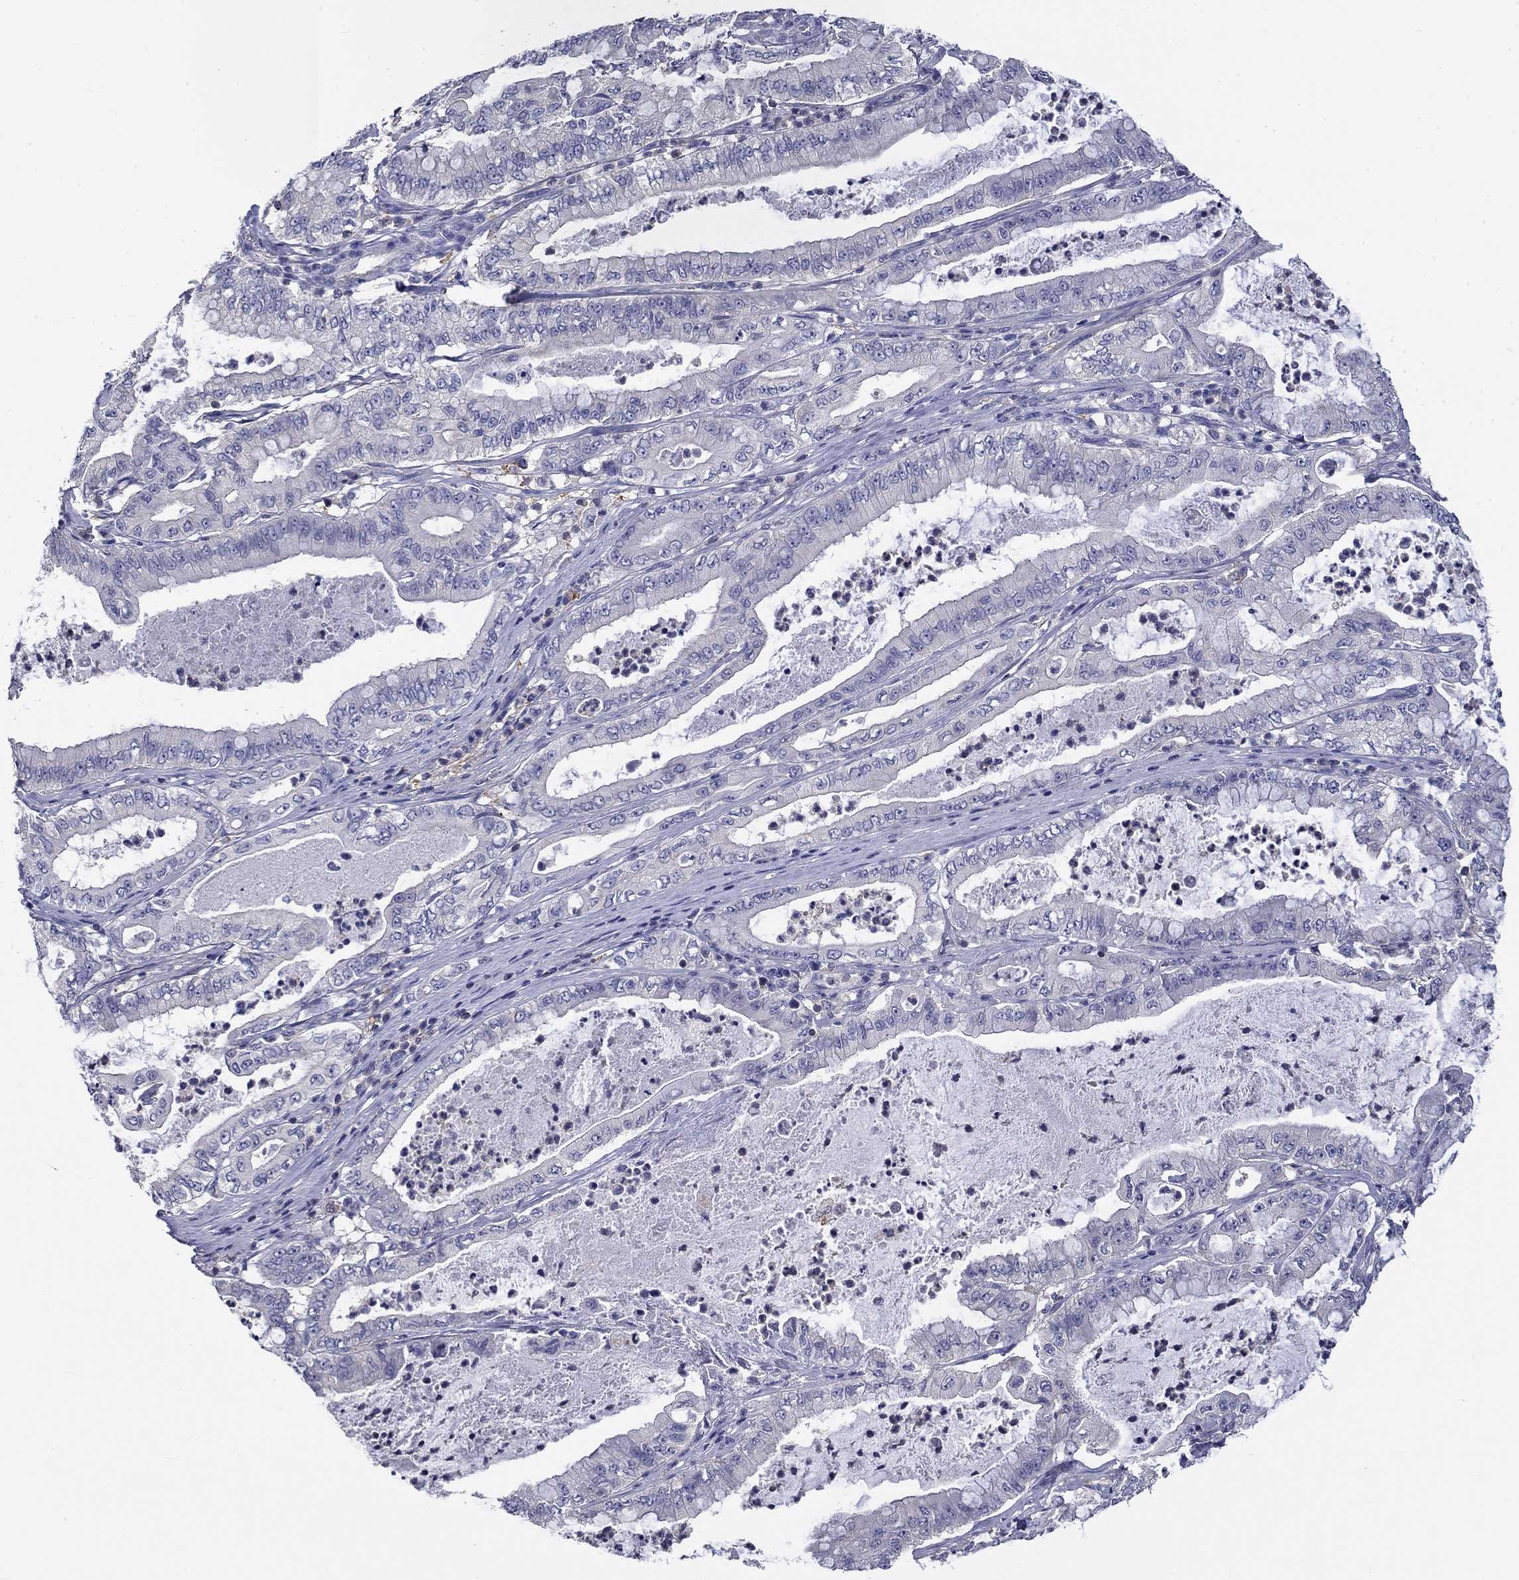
{"staining": {"intensity": "negative", "quantity": "none", "location": "none"}, "tissue": "pancreatic cancer", "cell_type": "Tumor cells", "image_type": "cancer", "snomed": [{"axis": "morphology", "description": "Adenocarcinoma, NOS"}, {"axis": "topography", "description": "Pancreas"}], "caption": "Tumor cells are negative for brown protein staining in adenocarcinoma (pancreatic).", "gene": "POU2F2", "patient": {"sex": "male", "age": 71}}